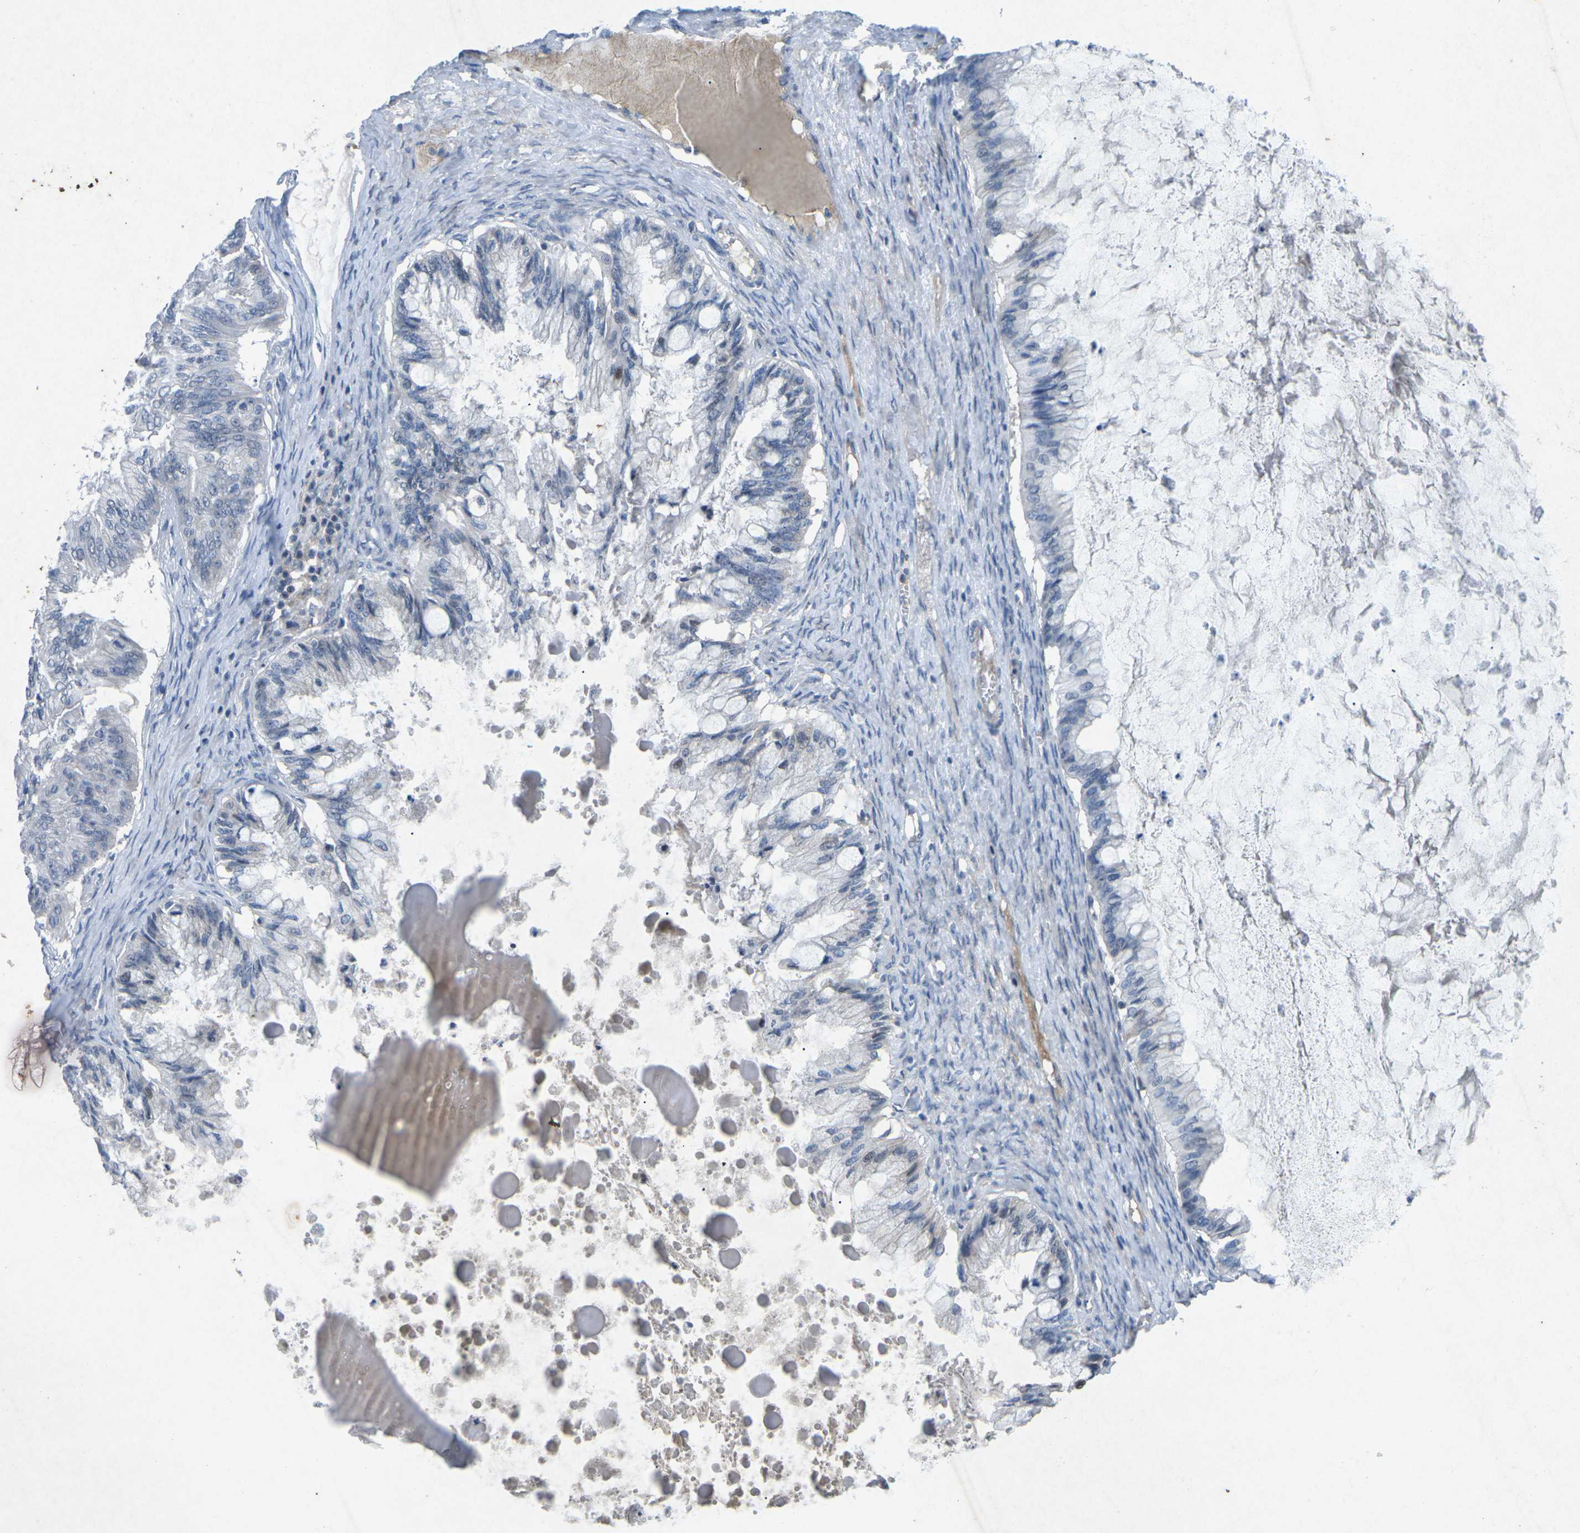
{"staining": {"intensity": "negative", "quantity": "none", "location": "none"}, "tissue": "ovarian cancer", "cell_type": "Tumor cells", "image_type": "cancer", "snomed": [{"axis": "morphology", "description": "Cystadenocarcinoma, mucinous, NOS"}, {"axis": "topography", "description": "Ovary"}], "caption": "Tumor cells are negative for protein expression in human ovarian cancer.", "gene": "A1BG", "patient": {"sex": "female", "age": 57}}